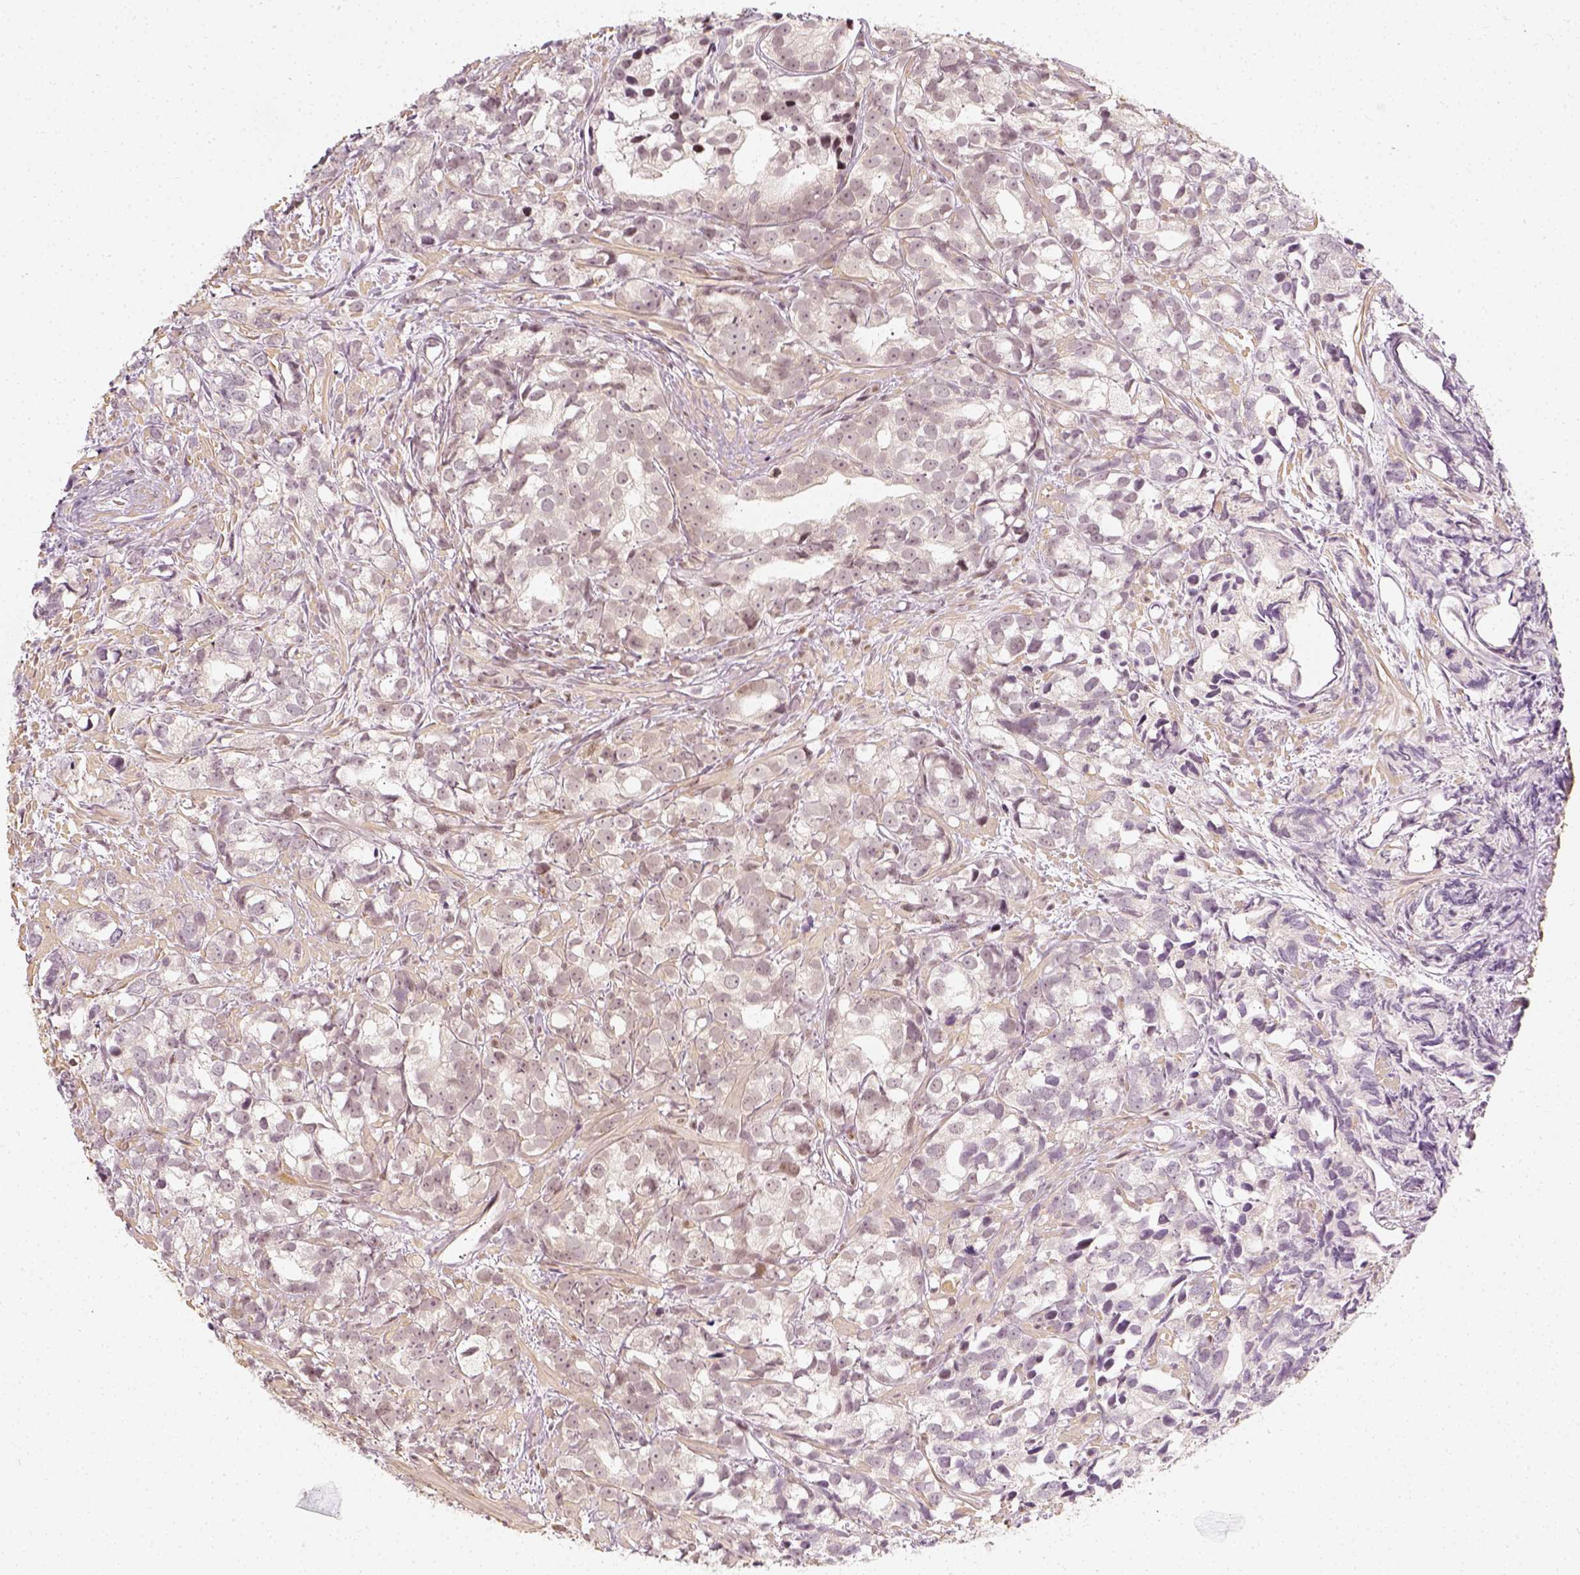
{"staining": {"intensity": "negative", "quantity": "none", "location": "none"}, "tissue": "prostate cancer", "cell_type": "Tumor cells", "image_type": "cancer", "snomed": [{"axis": "morphology", "description": "Adenocarcinoma, High grade"}, {"axis": "topography", "description": "Prostate"}], "caption": "Micrograph shows no significant protein positivity in tumor cells of adenocarcinoma (high-grade) (prostate).", "gene": "ZMAT3", "patient": {"sex": "male", "age": 79}}